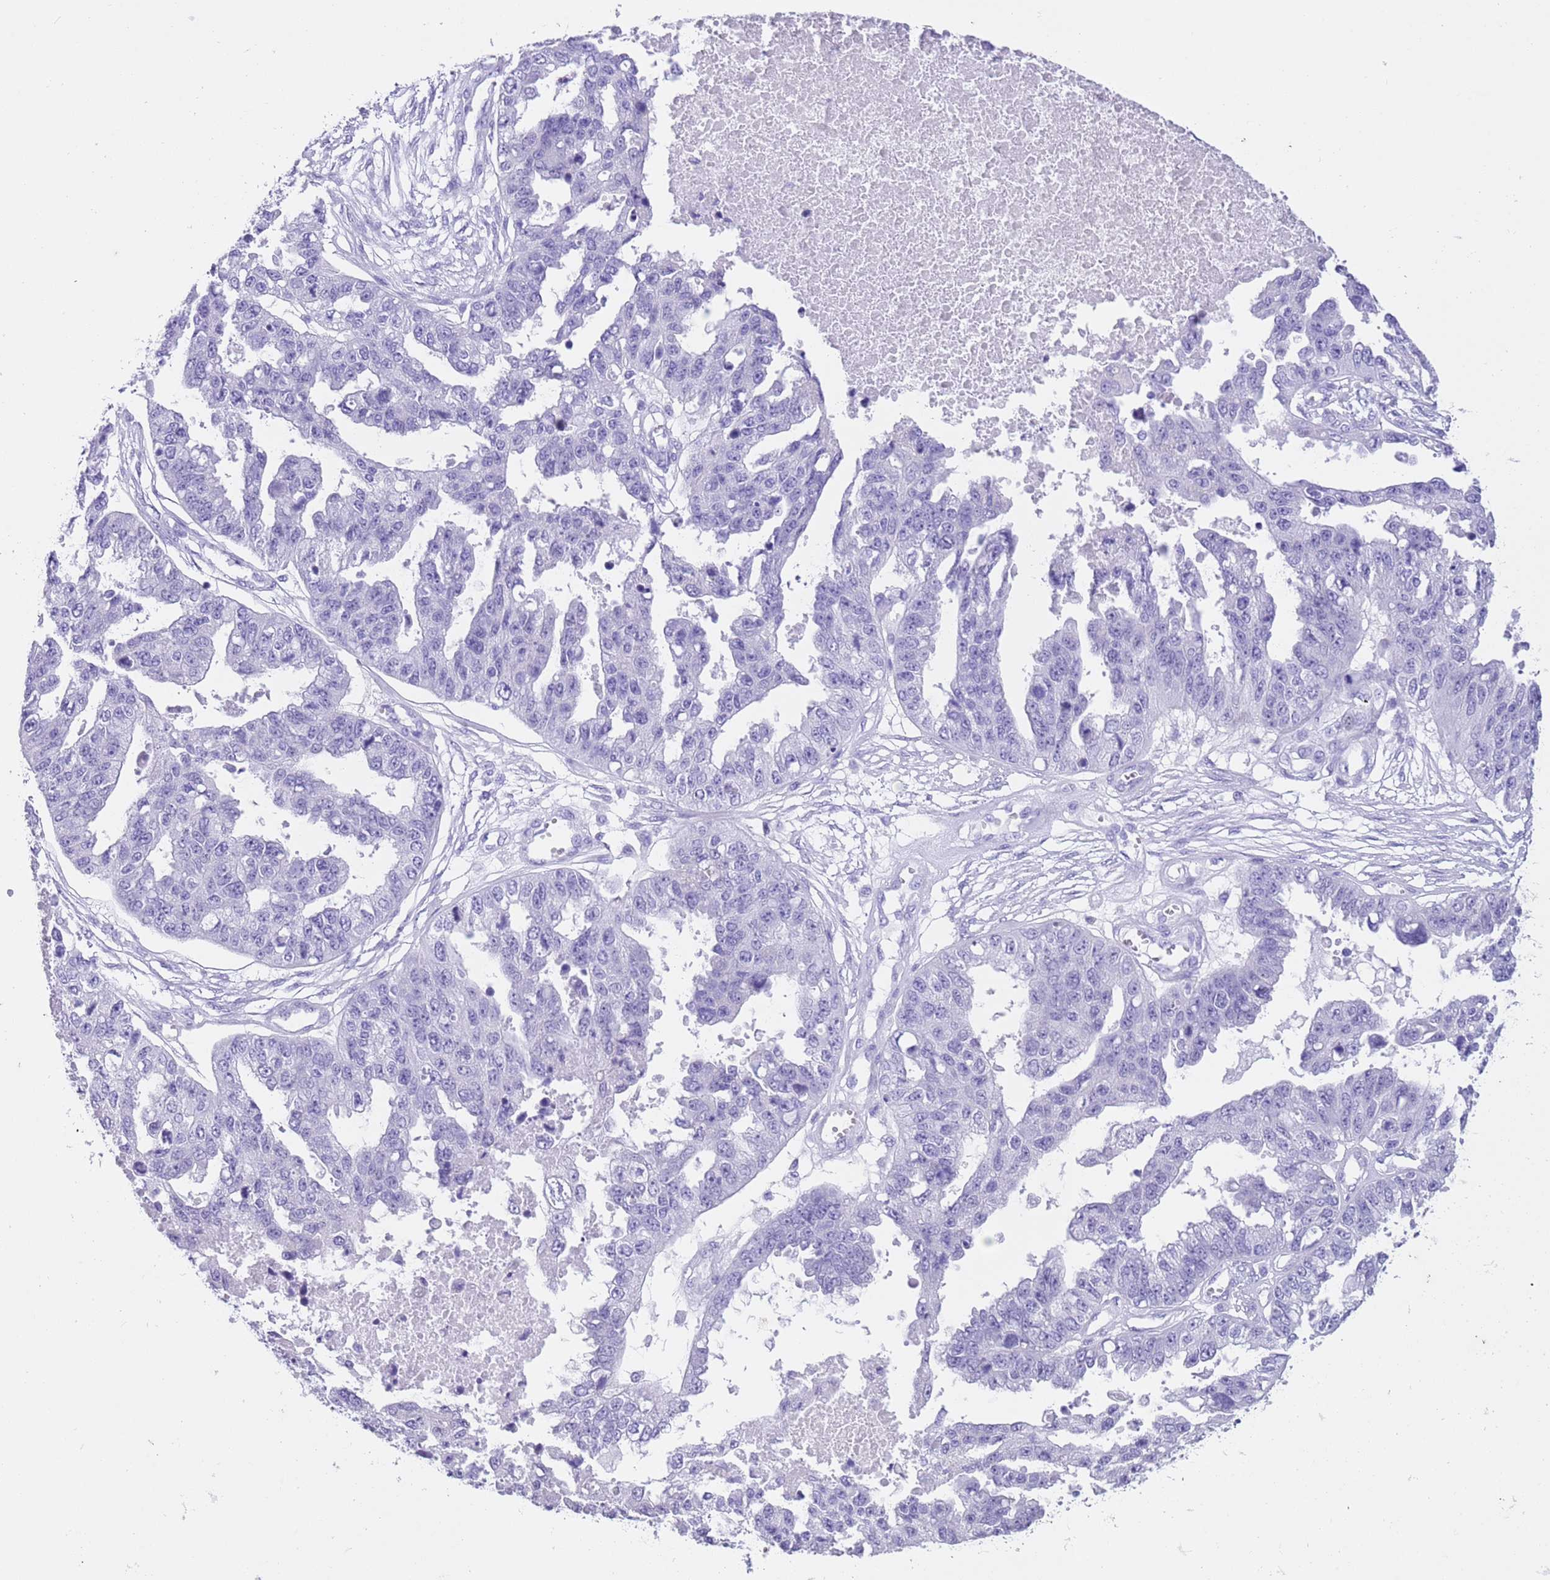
{"staining": {"intensity": "negative", "quantity": "none", "location": "none"}, "tissue": "ovarian cancer", "cell_type": "Tumor cells", "image_type": "cancer", "snomed": [{"axis": "morphology", "description": "Cystadenocarcinoma, serous, NOS"}, {"axis": "topography", "description": "Ovary"}], "caption": "The immunohistochemistry (IHC) image has no significant expression in tumor cells of ovarian cancer (serous cystadenocarcinoma) tissue.", "gene": "TMEM185B", "patient": {"sex": "female", "age": 58}}